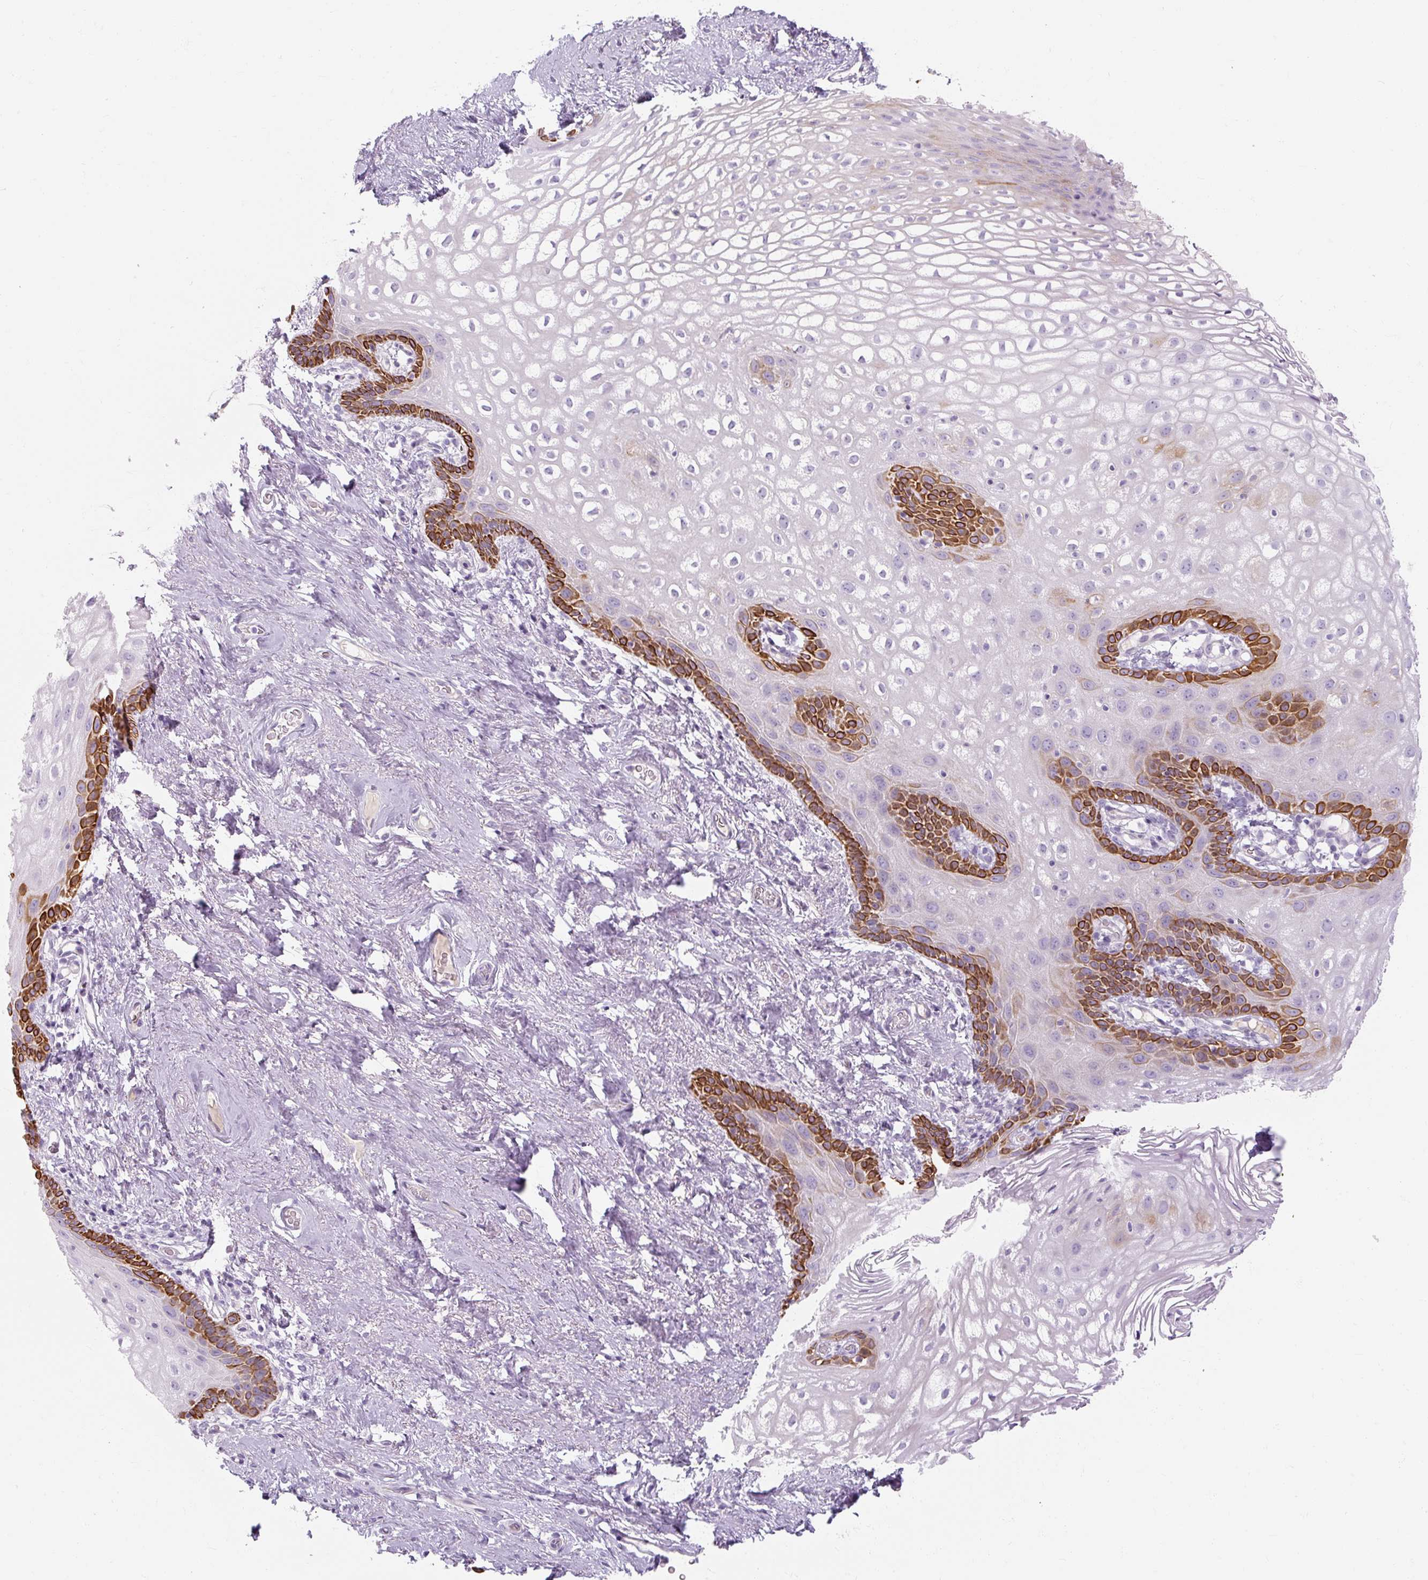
{"staining": {"intensity": "strong", "quantity": "<25%", "location": "cytoplasmic/membranous"}, "tissue": "vagina", "cell_type": "Squamous epithelial cells", "image_type": "normal", "snomed": [{"axis": "morphology", "description": "Normal tissue, NOS"}, {"axis": "topography", "description": "Vagina"}, {"axis": "topography", "description": "Peripheral nerve tissue"}], "caption": "IHC (DAB) staining of normal human vagina displays strong cytoplasmic/membranous protein staining in approximately <25% of squamous epithelial cells.", "gene": "NFE2L3", "patient": {"sex": "female", "age": 71}}